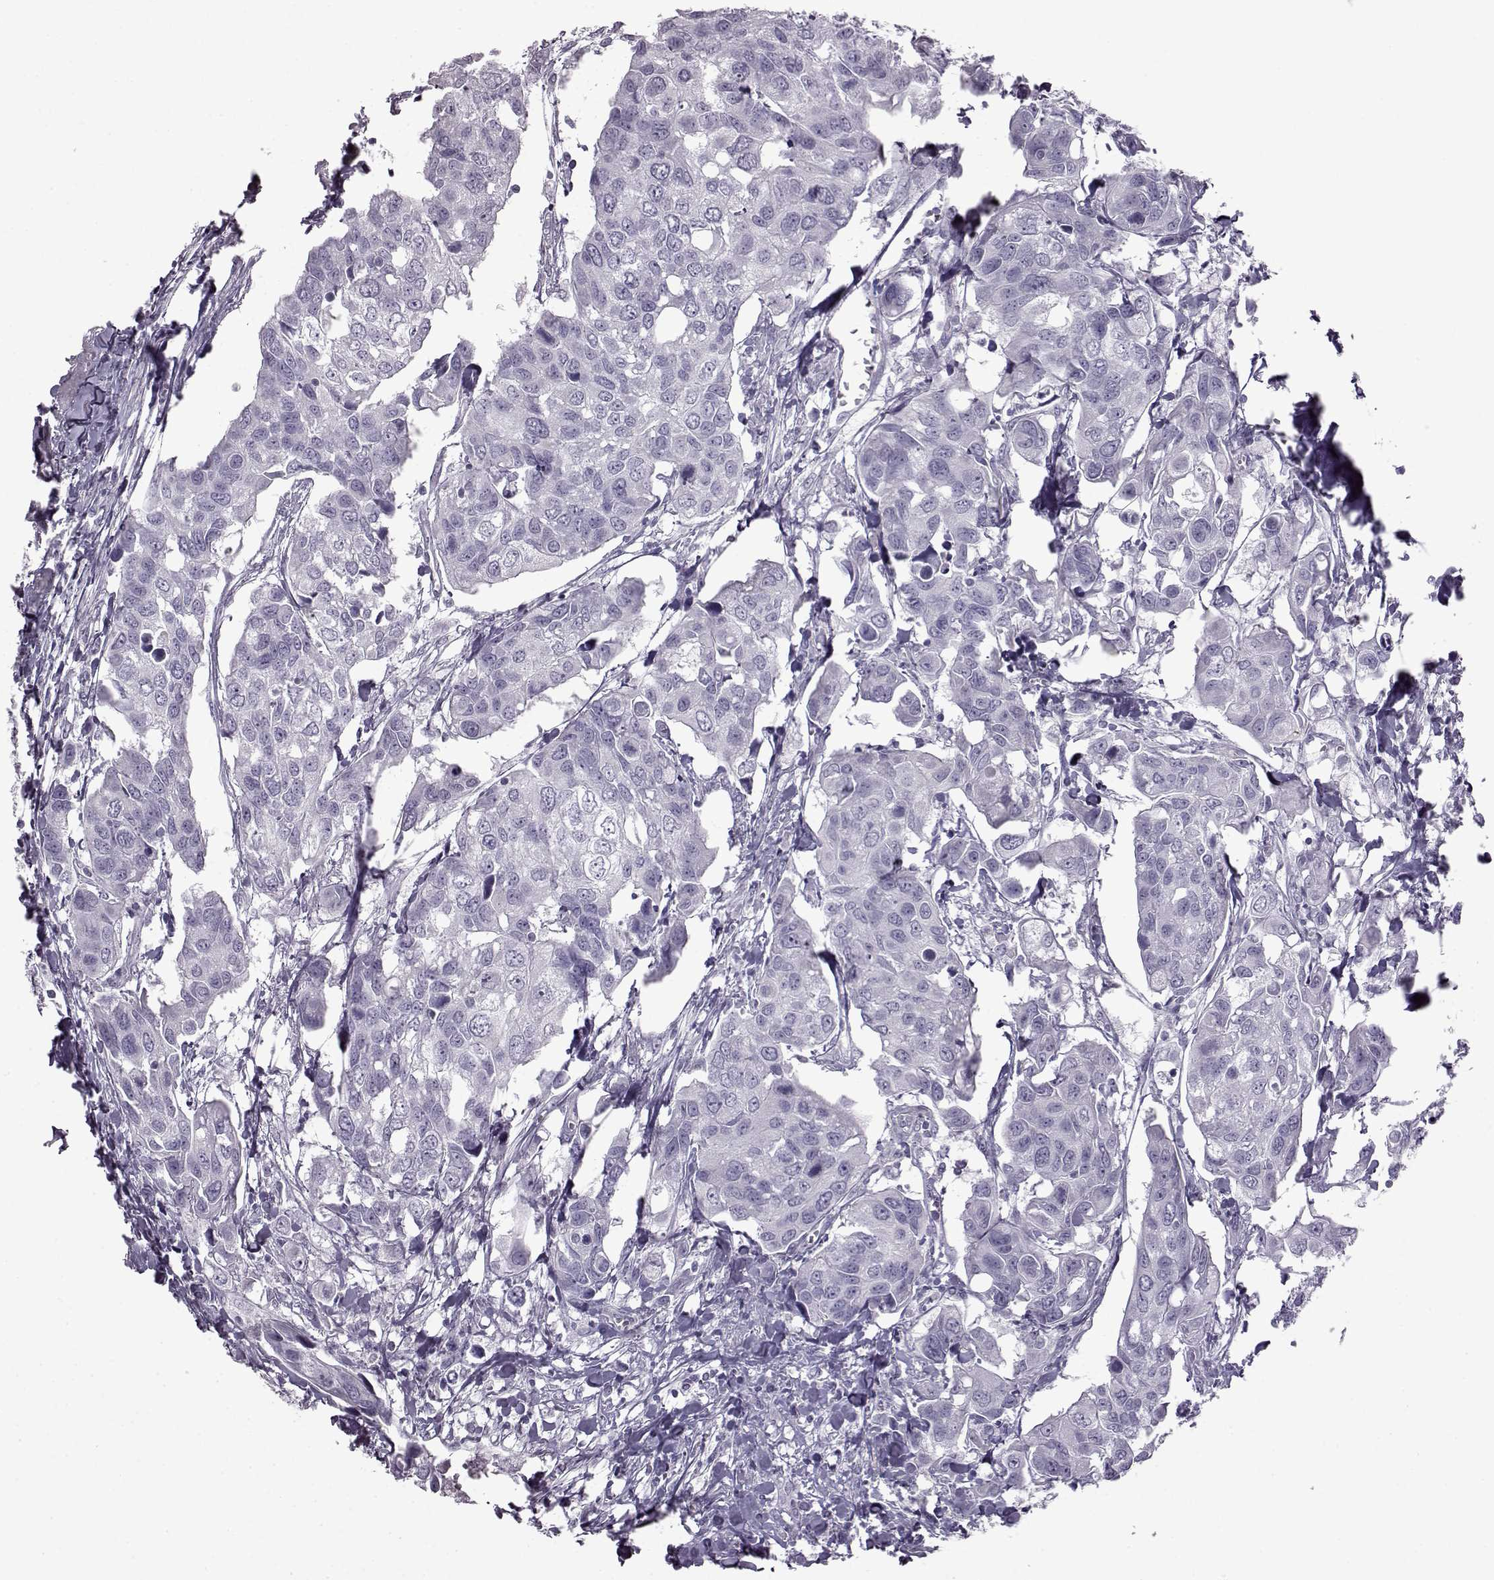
{"staining": {"intensity": "negative", "quantity": "none", "location": "none"}, "tissue": "urothelial cancer", "cell_type": "Tumor cells", "image_type": "cancer", "snomed": [{"axis": "morphology", "description": "Urothelial carcinoma, High grade"}, {"axis": "topography", "description": "Urinary bladder"}], "caption": "DAB immunohistochemical staining of urothelial cancer exhibits no significant positivity in tumor cells. (Stains: DAB IHC with hematoxylin counter stain, Microscopy: brightfield microscopy at high magnification).", "gene": "SLC28A2", "patient": {"sex": "male", "age": 60}}